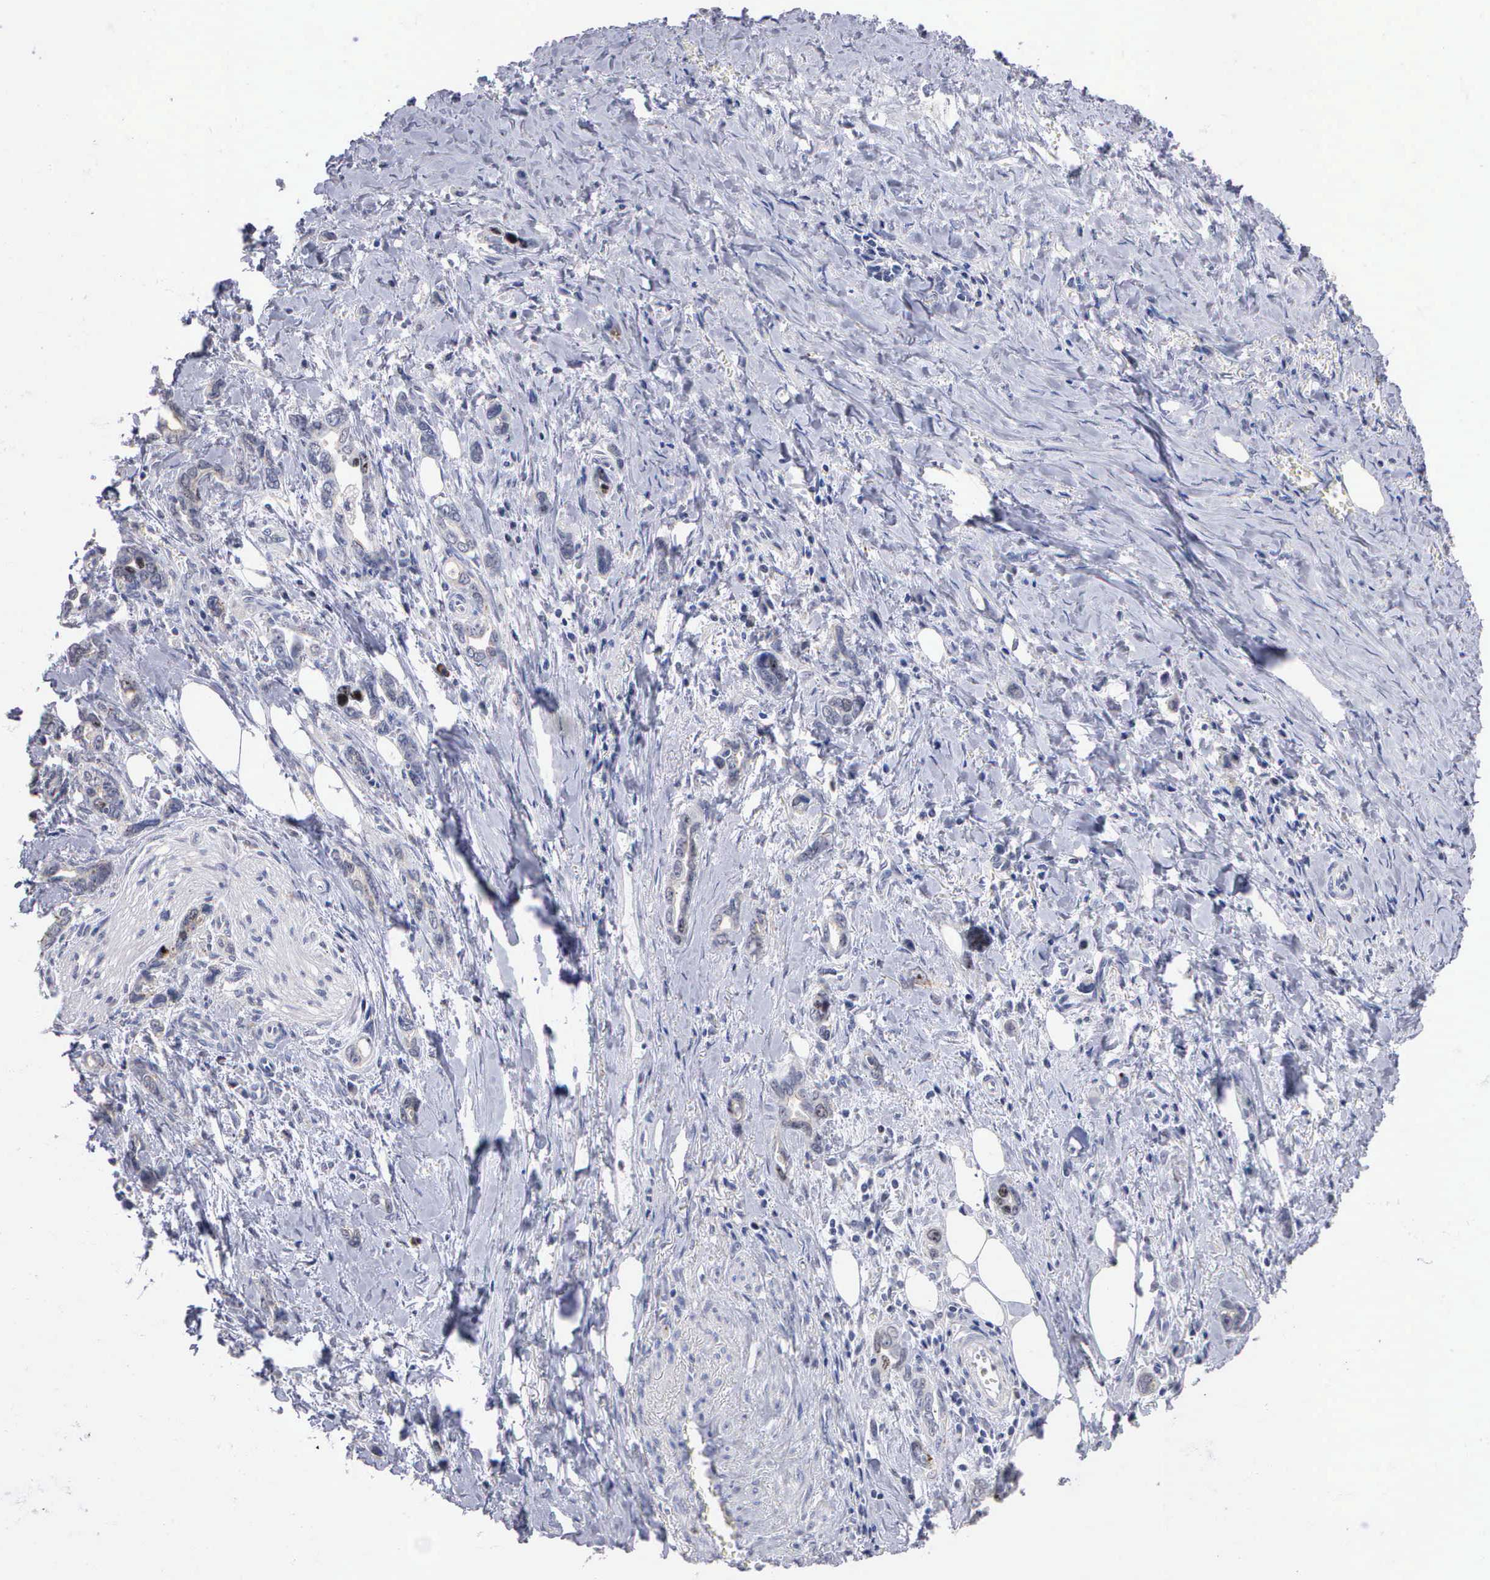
{"staining": {"intensity": "negative", "quantity": "none", "location": "none"}, "tissue": "stomach cancer", "cell_type": "Tumor cells", "image_type": "cancer", "snomed": [{"axis": "morphology", "description": "Adenocarcinoma, NOS"}, {"axis": "topography", "description": "Stomach"}], "caption": "Human adenocarcinoma (stomach) stained for a protein using IHC exhibits no expression in tumor cells.", "gene": "KDM6A", "patient": {"sex": "male", "age": 78}}